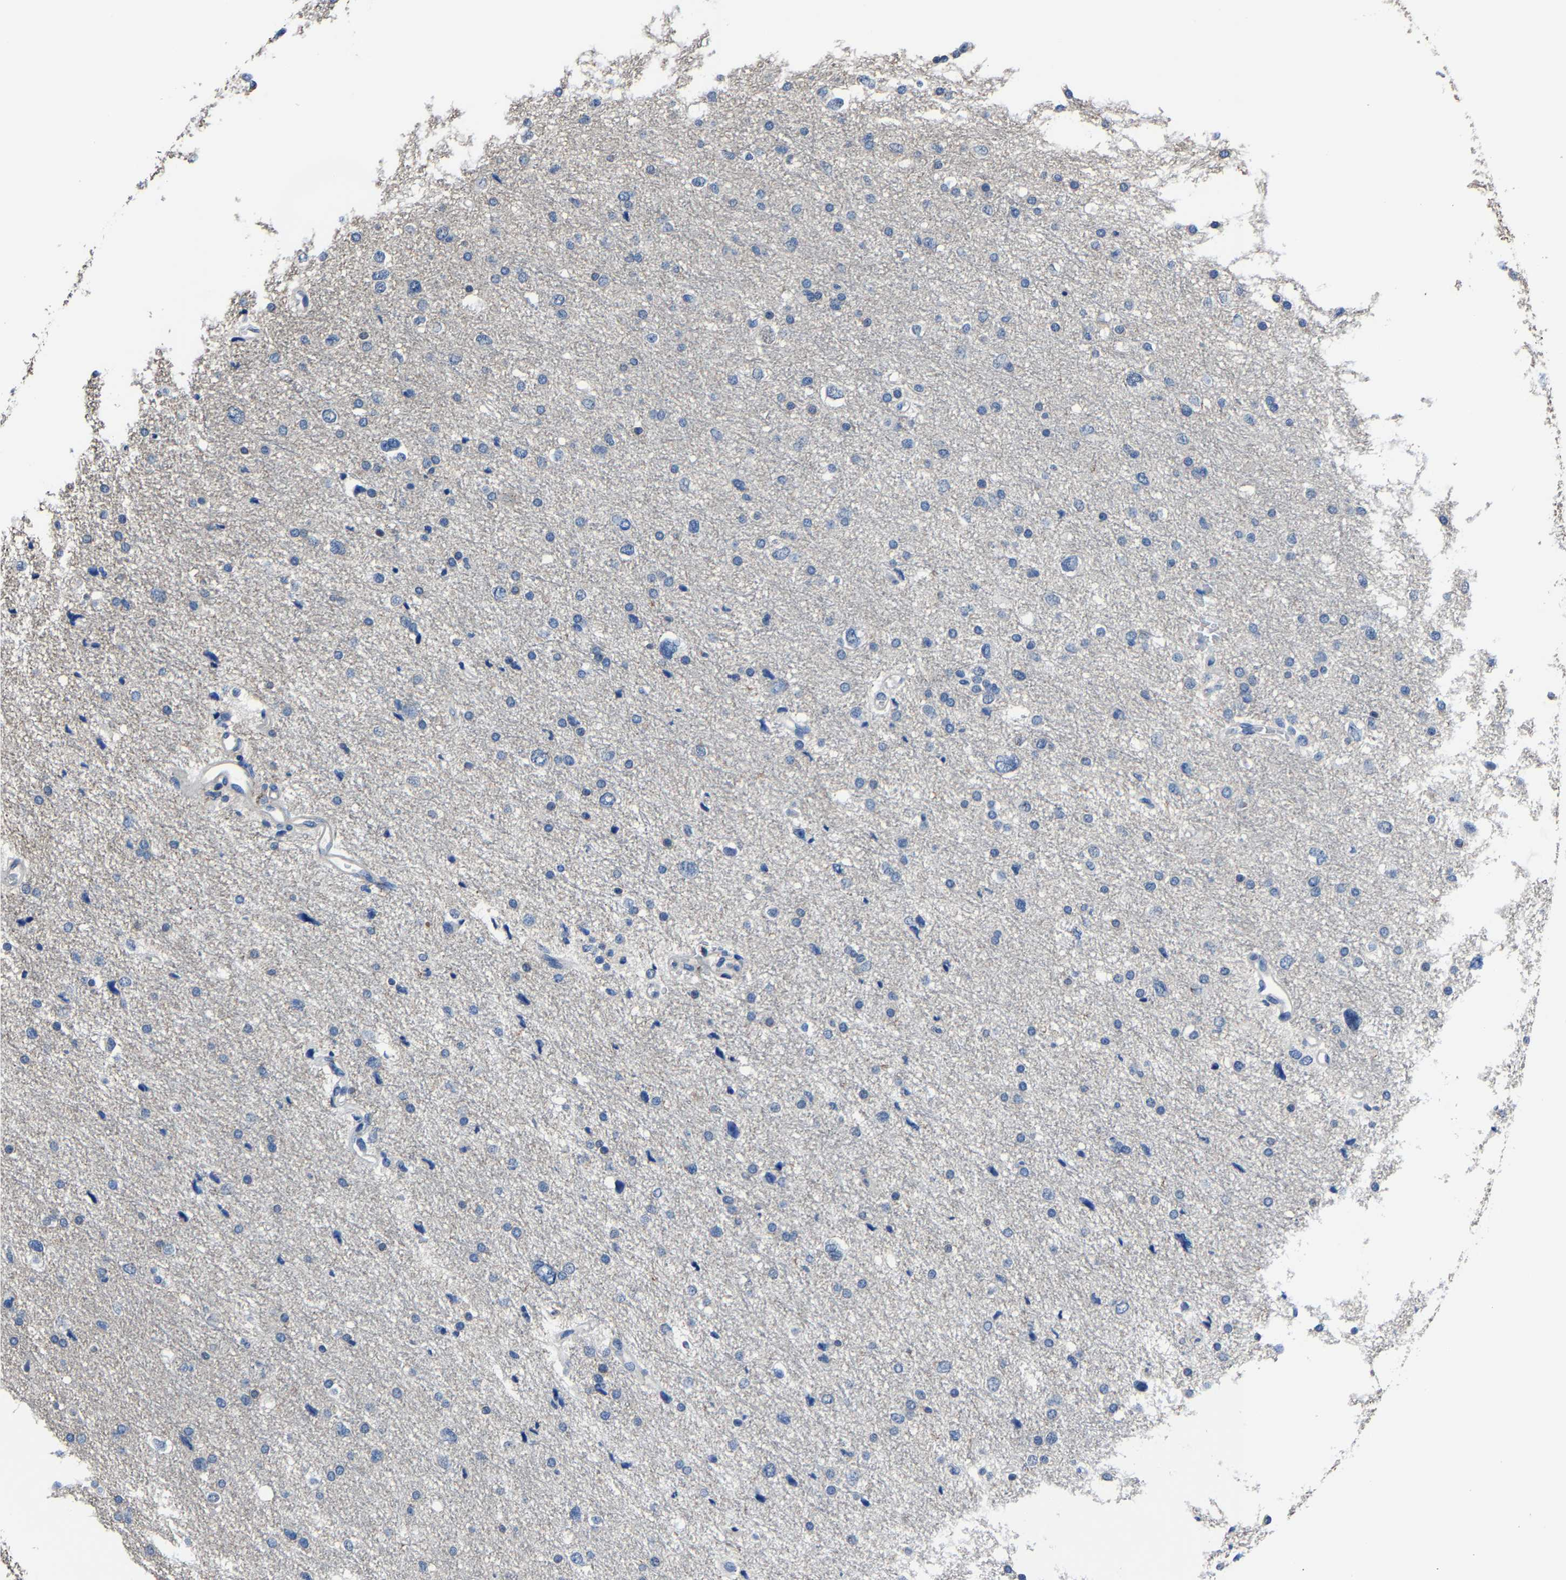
{"staining": {"intensity": "negative", "quantity": "none", "location": "none"}, "tissue": "glioma", "cell_type": "Tumor cells", "image_type": "cancer", "snomed": [{"axis": "morphology", "description": "Glioma, malignant, Low grade"}, {"axis": "topography", "description": "Brain"}], "caption": "A high-resolution photomicrograph shows immunohistochemistry (IHC) staining of malignant glioma (low-grade), which shows no significant staining in tumor cells. (DAB (3,3'-diaminobenzidine) immunohistochemistry (IHC), high magnification).", "gene": "STRBP", "patient": {"sex": "female", "age": 37}}